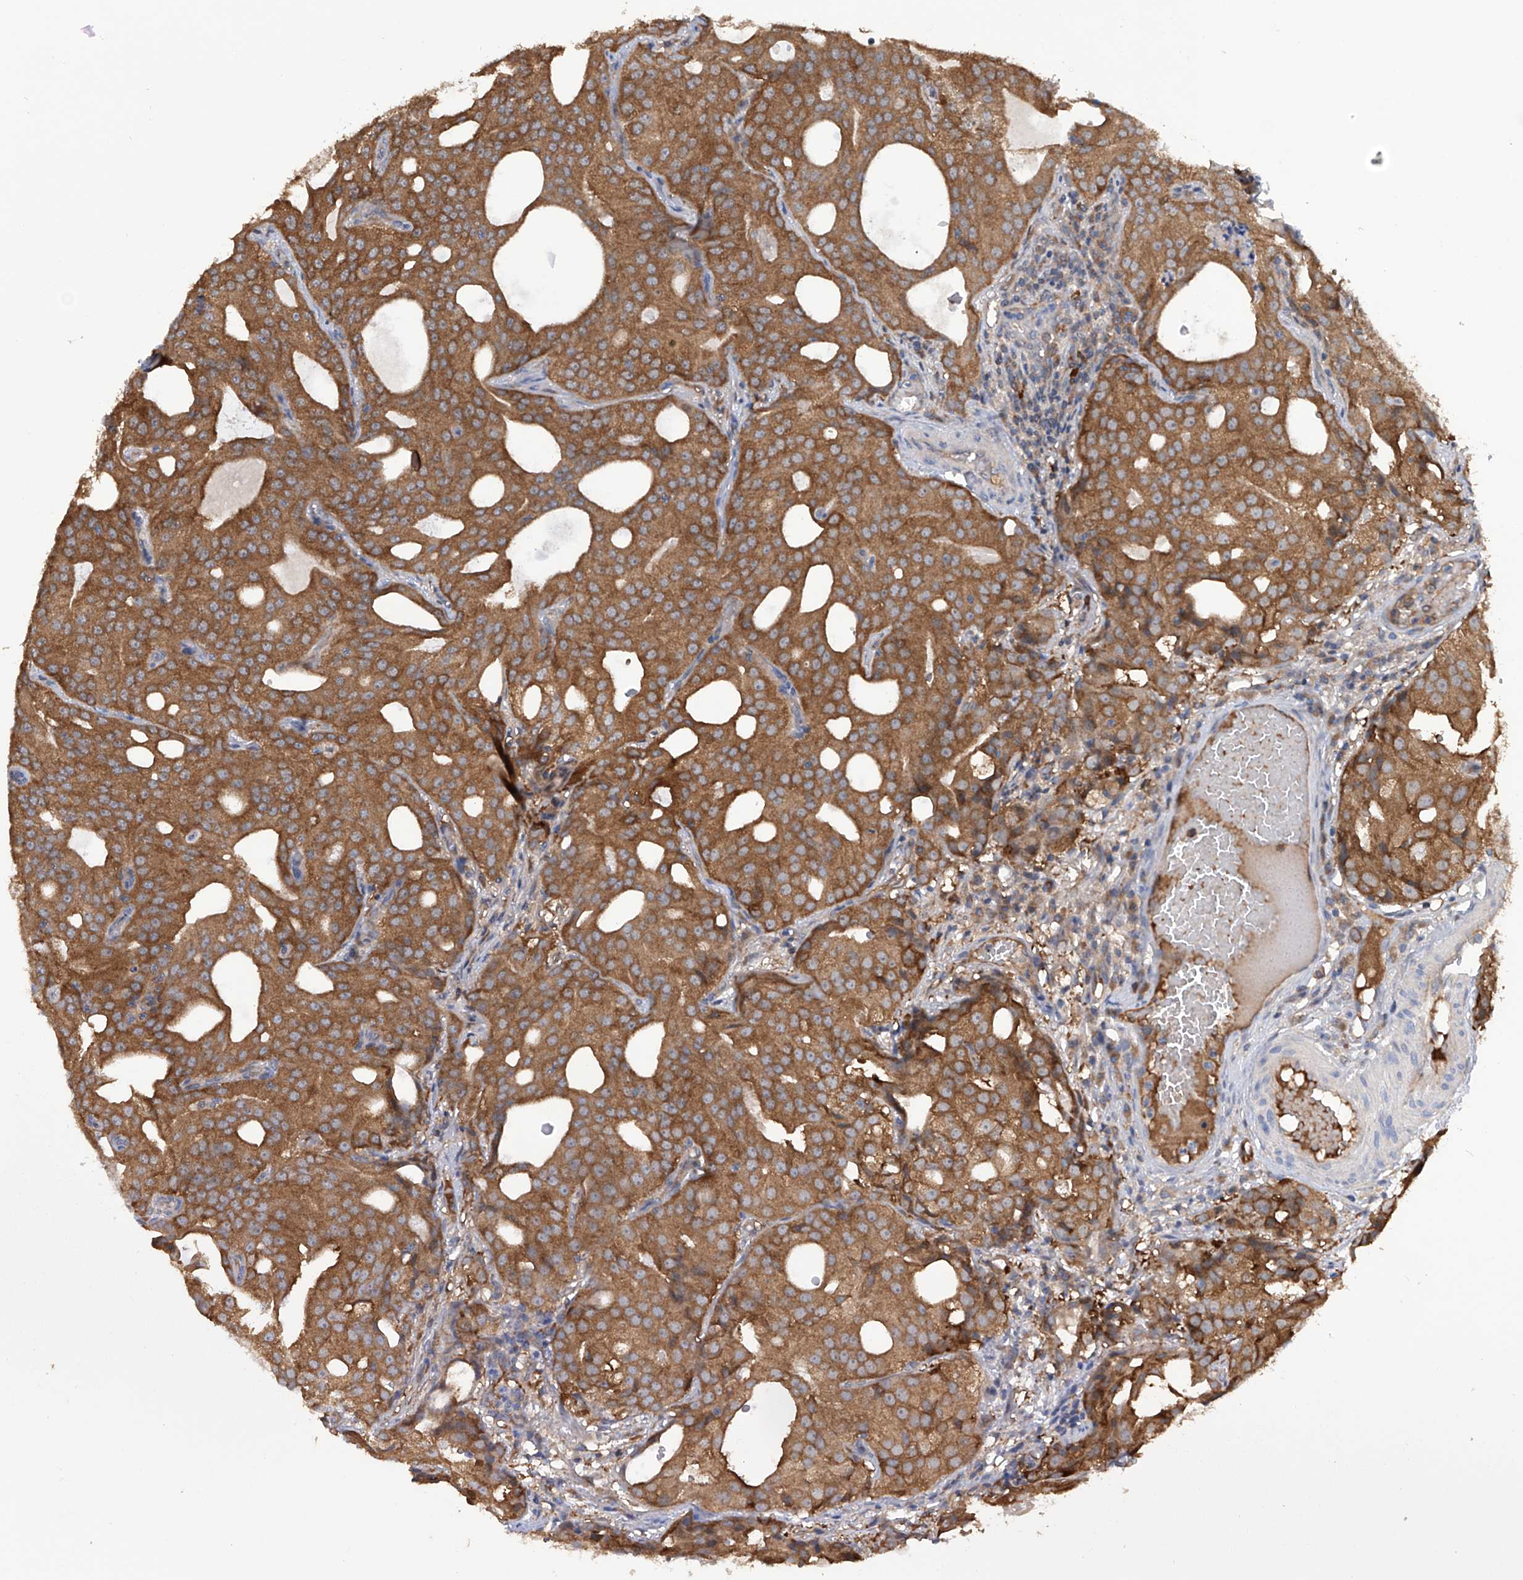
{"staining": {"intensity": "moderate", "quantity": ">75%", "location": "cytoplasmic/membranous"}, "tissue": "prostate cancer", "cell_type": "Tumor cells", "image_type": "cancer", "snomed": [{"axis": "morphology", "description": "Adenocarcinoma, Medium grade"}, {"axis": "topography", "description": "Prostate"}], "caption": "Immunohistochemistry (IHC) (DAB) staining of human prostate cancer exhibits moderate cytoplasmic/membranous protein positivity in approximately >75% of tumor cells.", "gene": "NUDT17", "patient": {"sex": "male", "age": 88}}